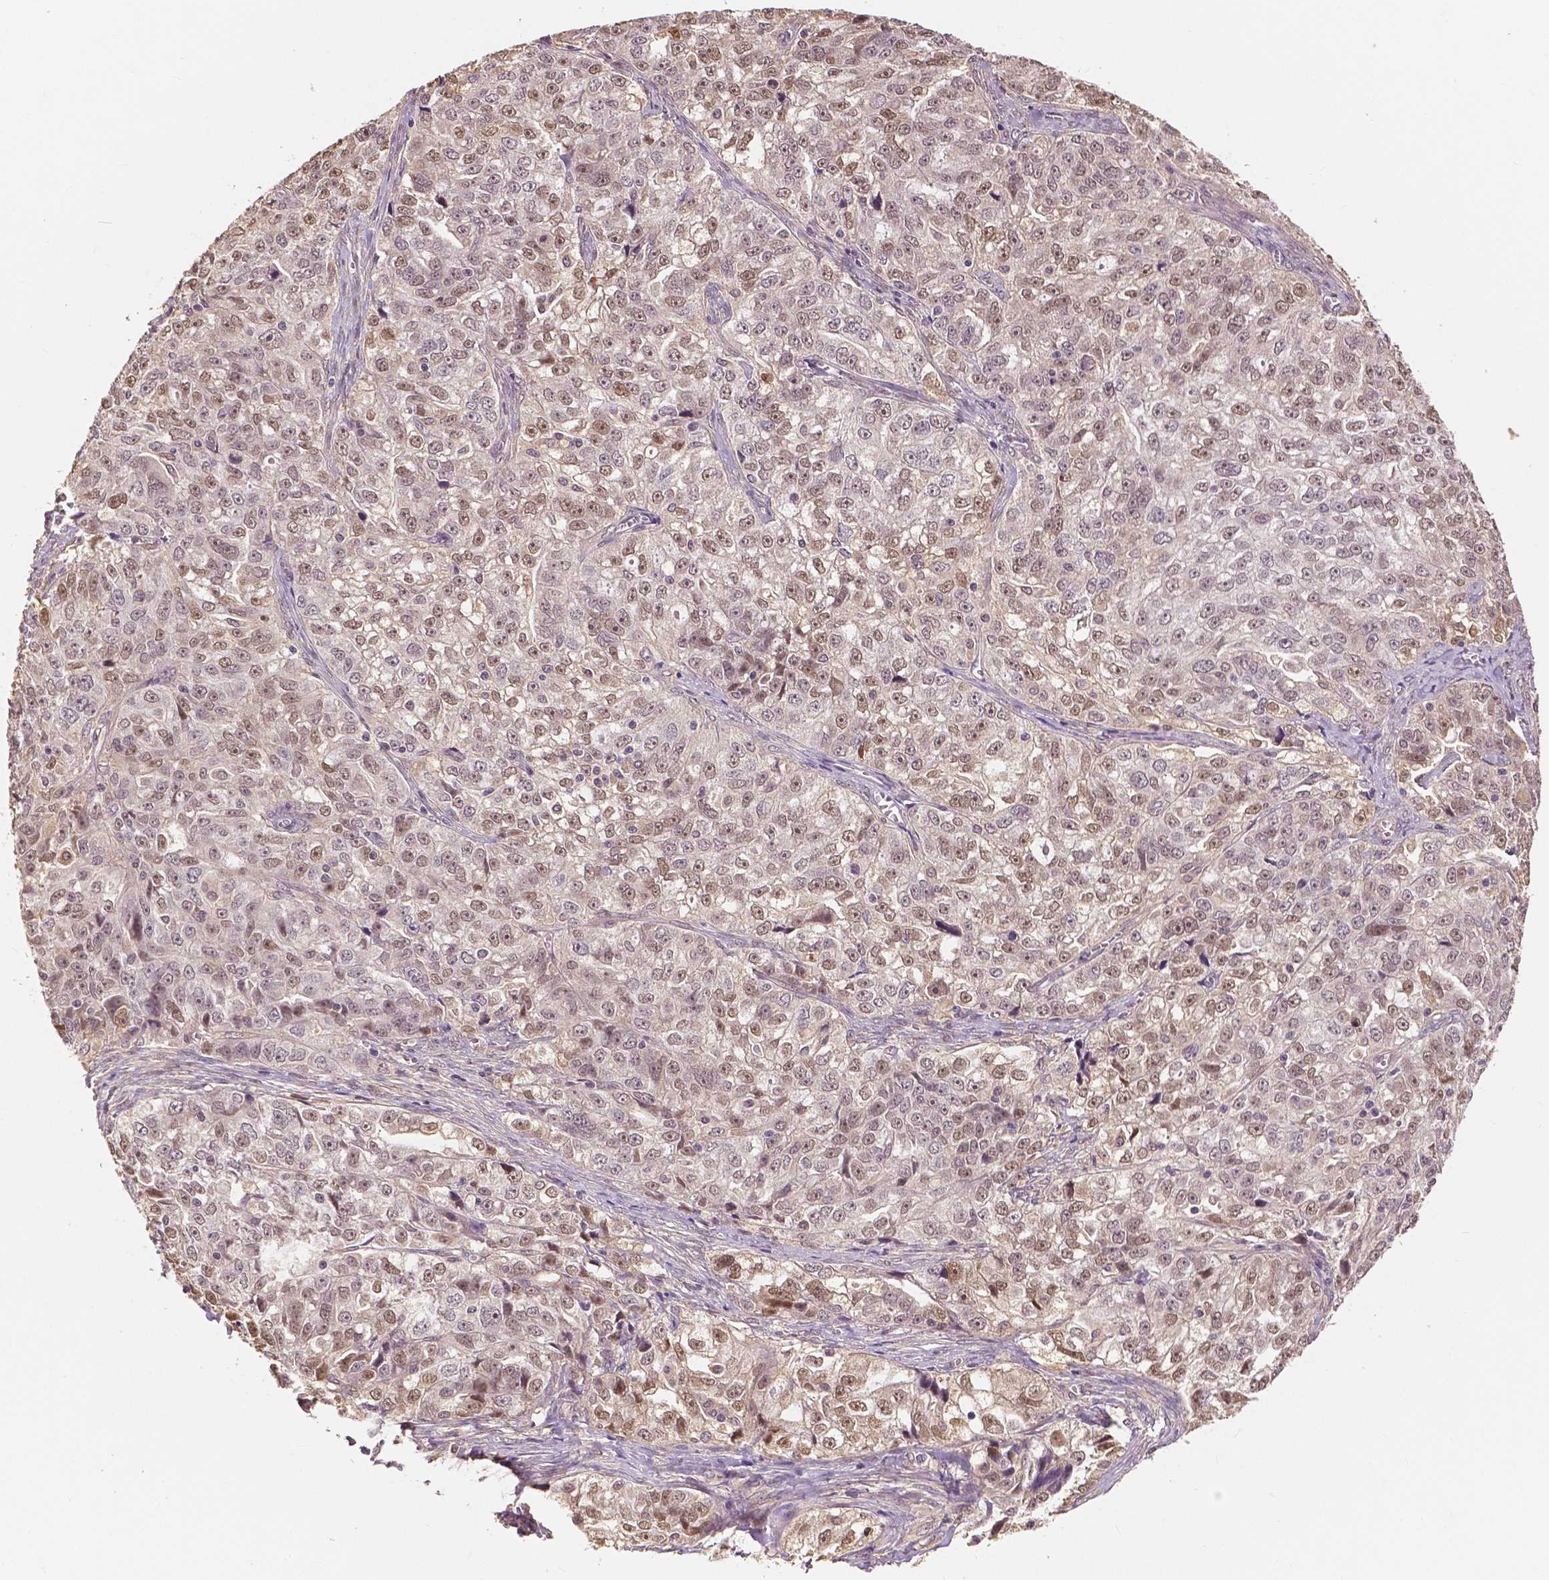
{"staining": {"intensity": "moderate", "quantity": ">75%", "location": "nuclear"}, "tissue": "ovarian cancer", "cell_type": "Tumor cells", "image_type": "cancer", "snomed": [{"axis": "morphology", "description": "Cystadenocarcinoma, serous, NOS"}, {"axis": "topography", "description": "Ovary"}], "caption": "High-power microscopy captured an IHC micrograph of ovarian cancer, revealing moderate nuclear positivity in approximately >75% of tumor cells.", "gene": "MAP1LC3B", "patient": {"sex": "female", "age": 51}}